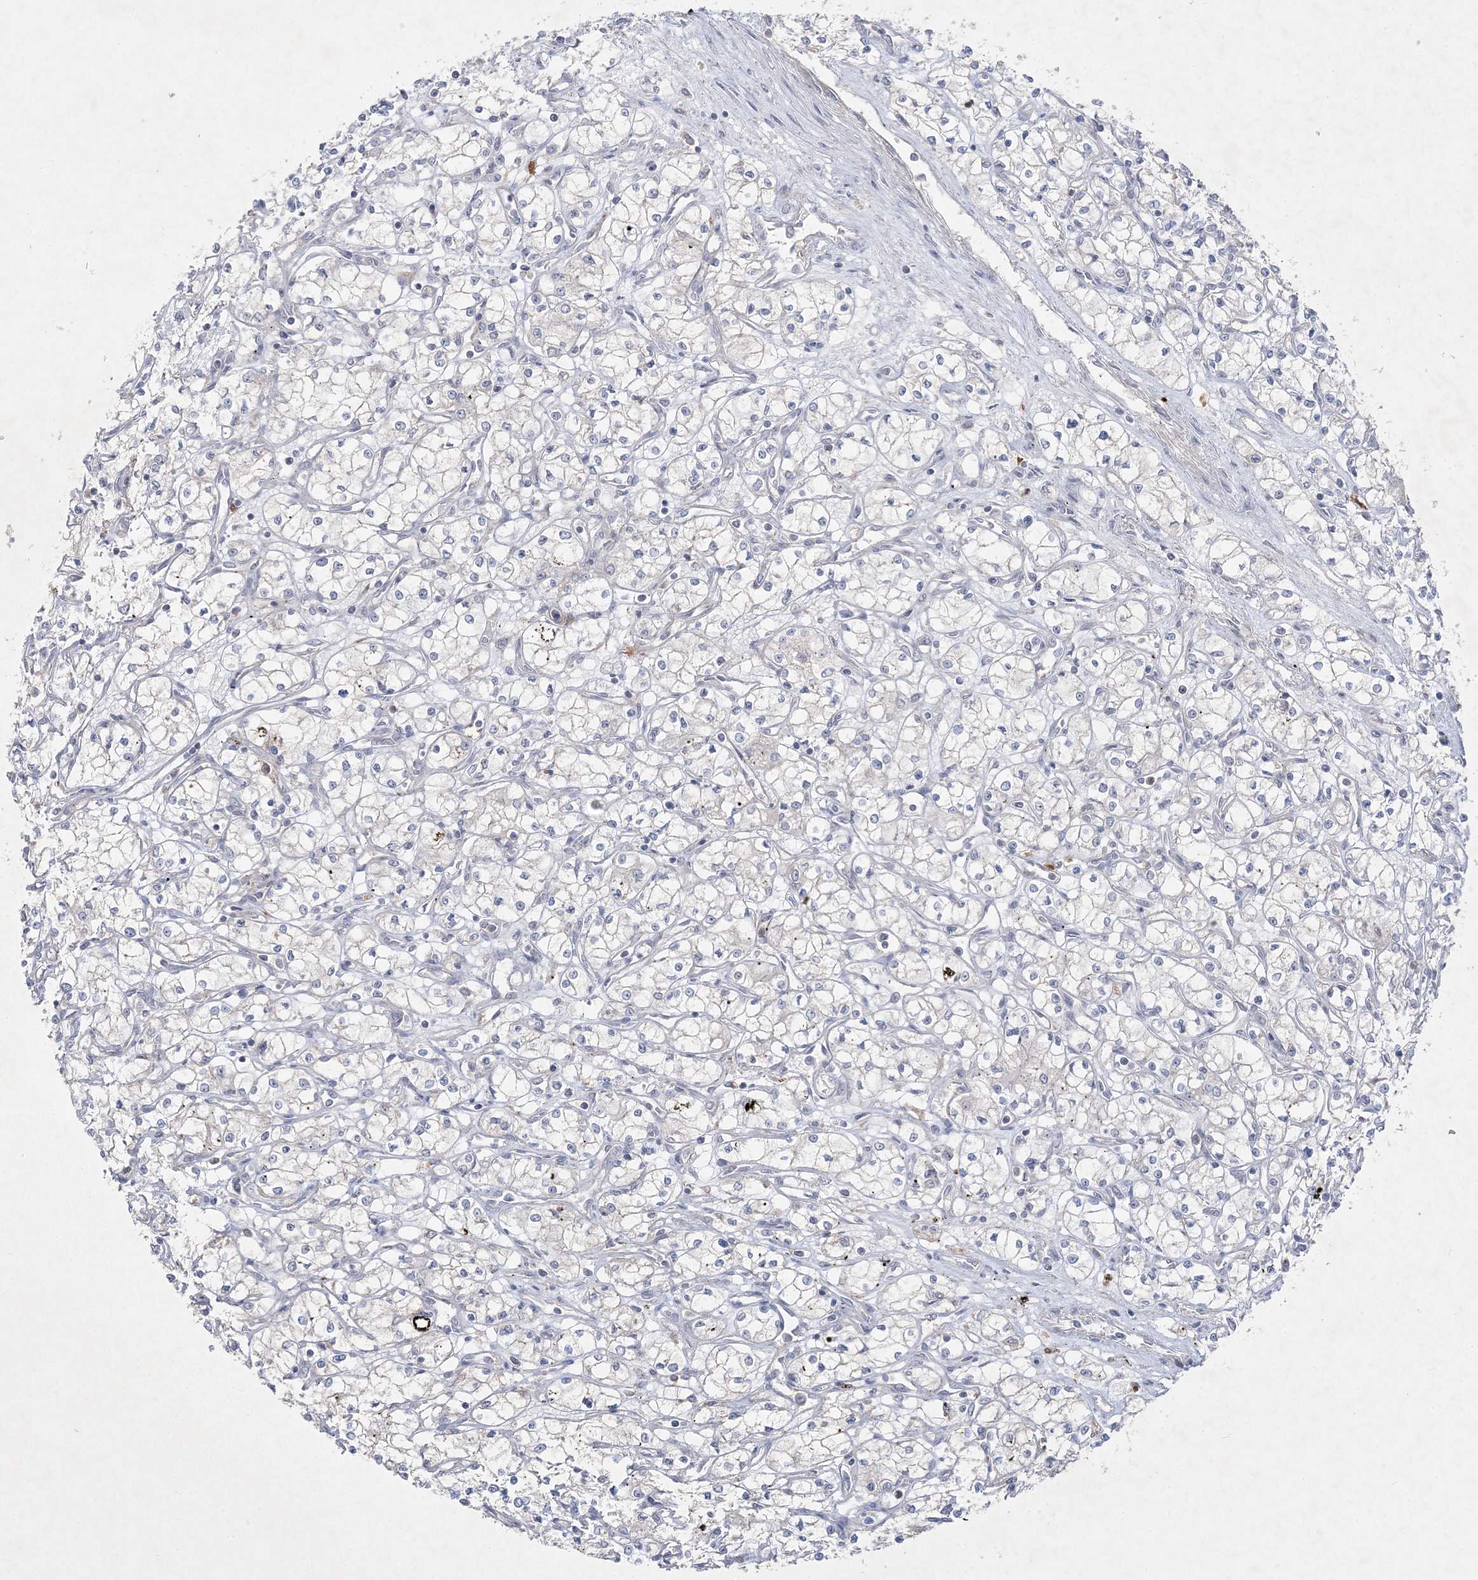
{"staining": {"intensity": "negative", "quantity": "none", "location": "none"}, "tissue": "renal cancer", "cell_type": "Tumor cells", "image_type": "cancer", "snomed": [{"axis": "morphology", "description": "Adenocarcinoma, NOS"}, {"axis": "topography", "description": "Kidney"}], "caption": "Immunohistochemistry of human renal cancer demonstrates no staining in tumor cells. (DAB (3,3'-diaminobenzidine) immunohistochemistry (IHC), high magnification).", "gene": "CLNK", "patient": {"sex": "male", "age": 59}}